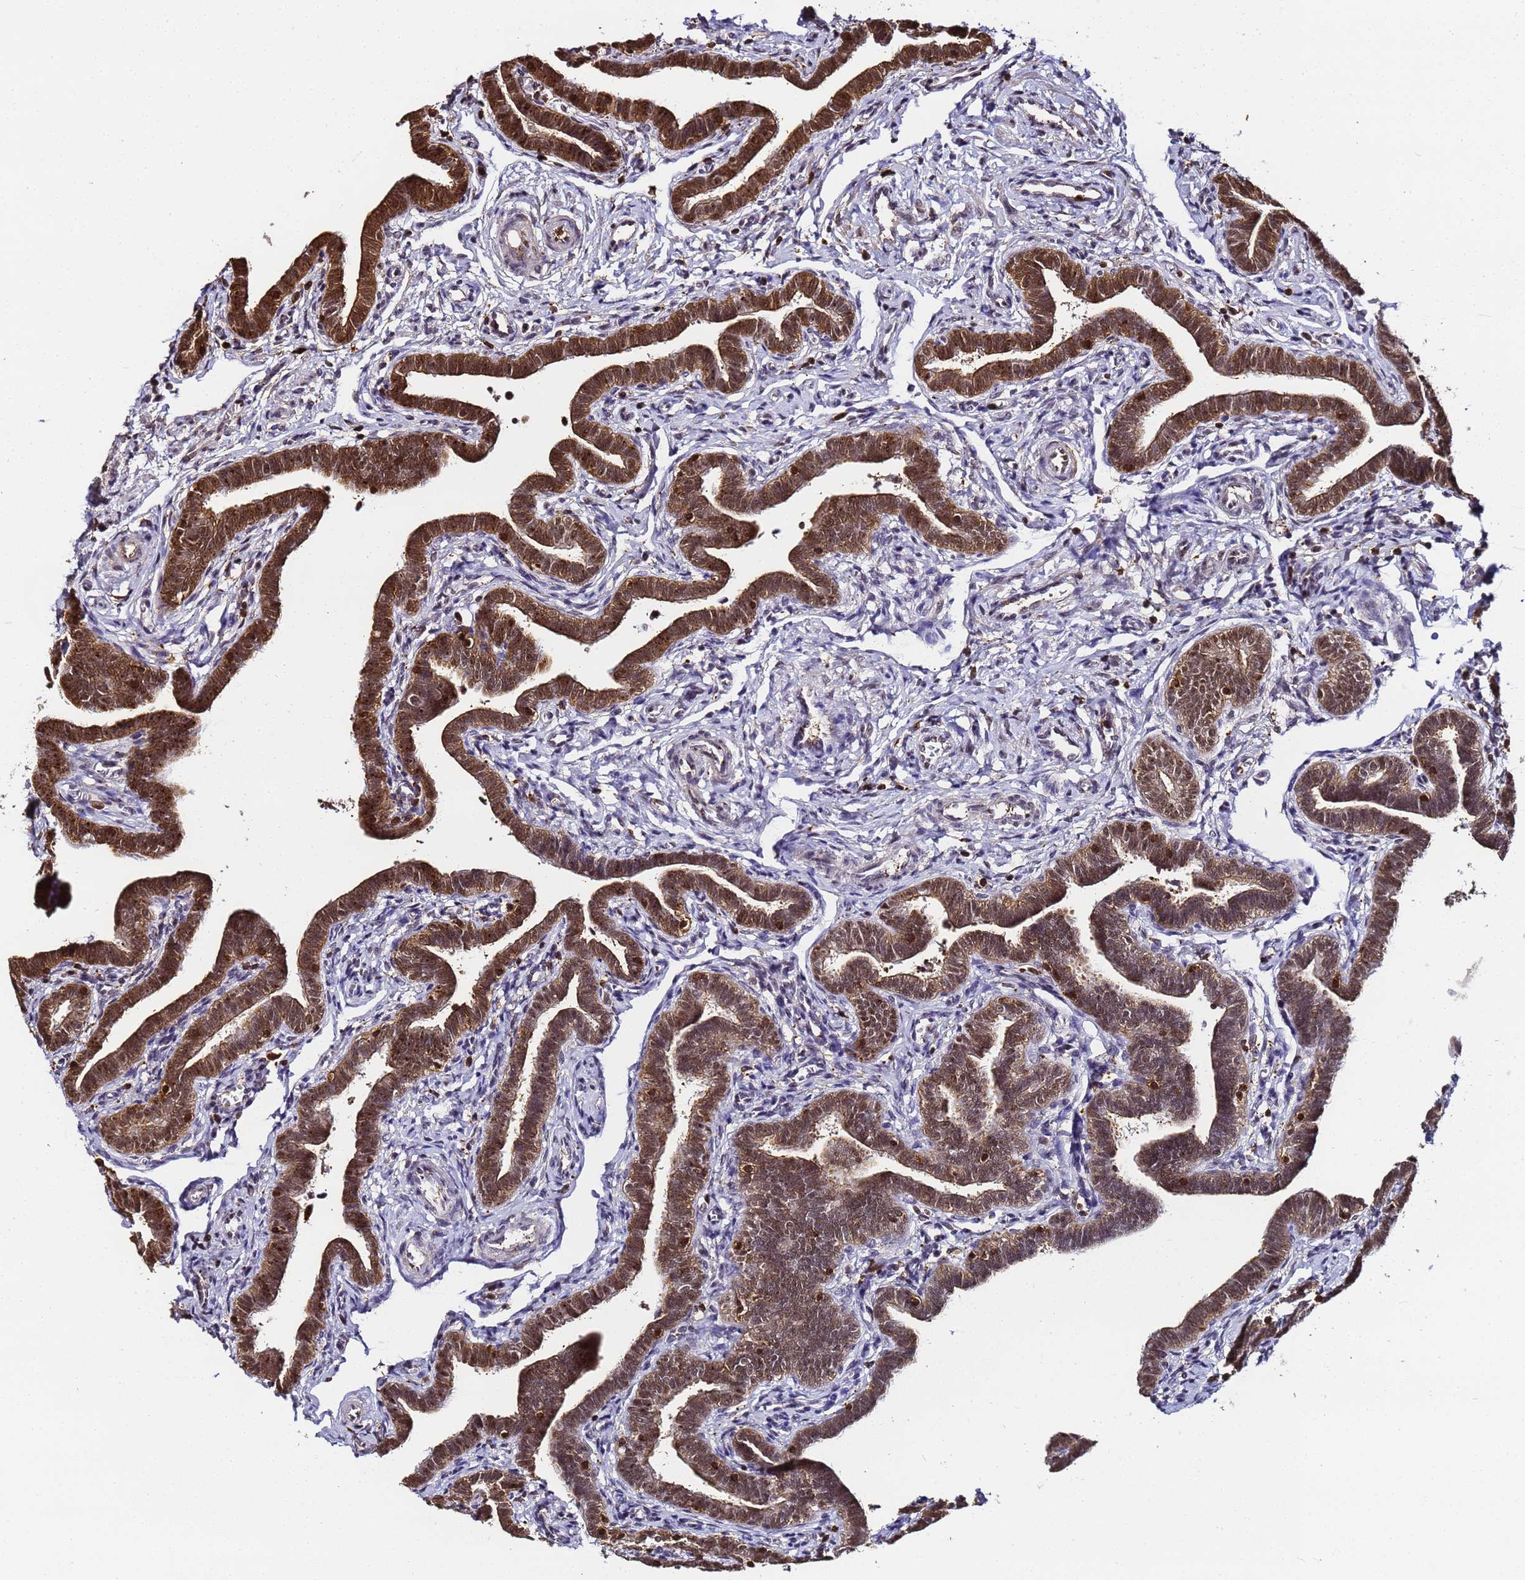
{"staining": {"intensity": "moderate", "quantity": ">75%", "location": "cytoplasmic/membranous,nuclear"}, "tissue": "fallopian tube", "cell_type": "Glandular cells", "image_type": "normal", "snomed": [{"axis": "morphology", "description": "Normal tissue, NOS"}, {"axis": "topography", "description": "Fallopian tube"}], "caption": "Protein staining shows moderate cytoplasmic/membranous,nuclear positivity in approximately >75% of glandular cells in unremarkable fallopian tube.", "gene": "PPP4C", "patient": {"sex": "female", "age": 36}}